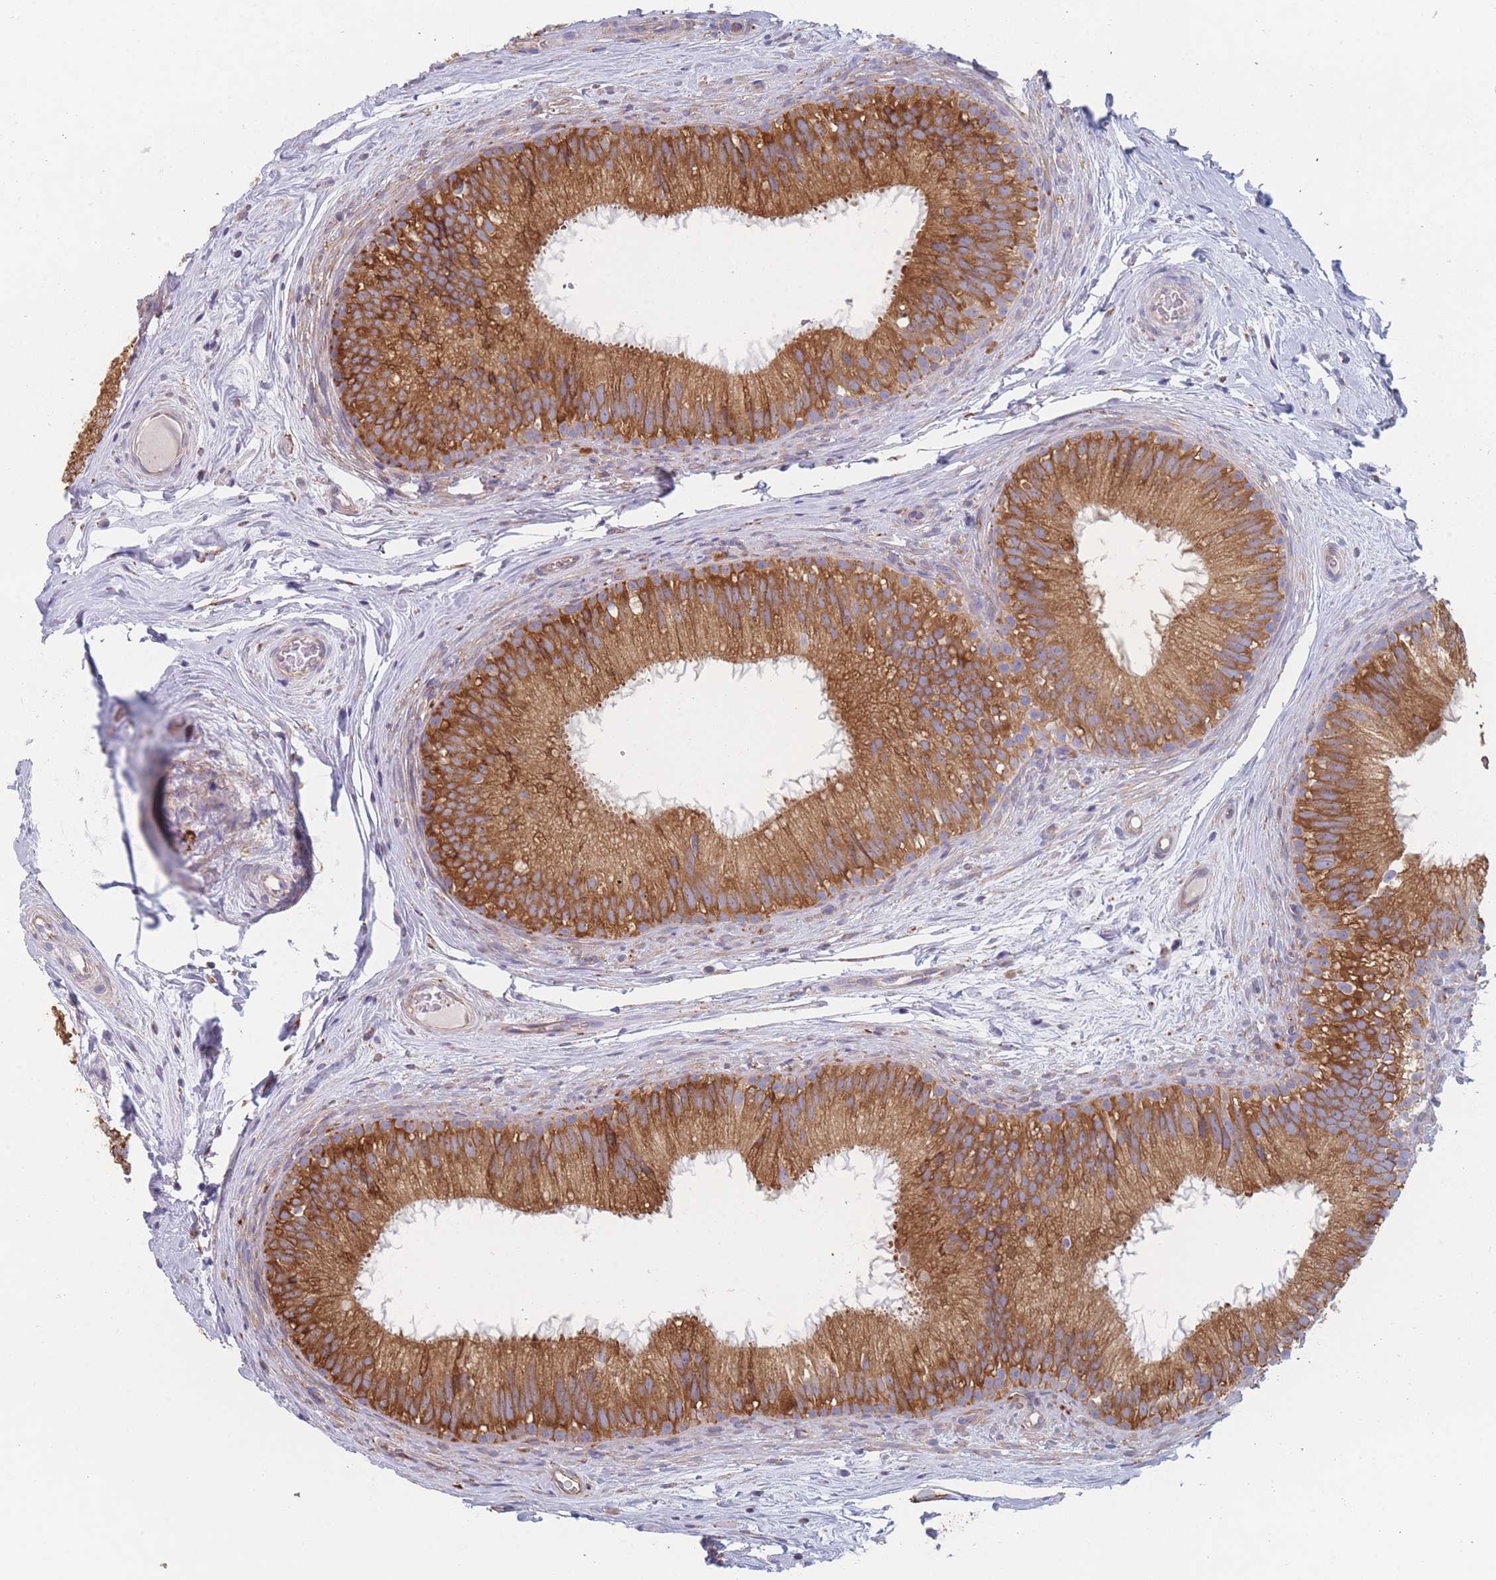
{"staining": {"intensity": "strong", "quantity": ">75%", "location": "cytoplasmic/membranous"}, "tissue": "epididymis", "cell_type": "Glandular cells", "image_type": "normal", "snomed": [{"axis": "morphology", "description": "Normal tissue, NOS"}, {"axis": "topography", "description": "Epididymis"}], "caption": "Glandular cells exhibit high levels of strong cytoplasmic/membranous expression in about >75% of cells in unremarkable epididymis. (Stains: DAB (3,3'-diaminobenzidine) in brown, nuclei in blue, Microscopy: brightfield microscopy at high magnification).", "gene": "OR7C2", "patient": {"sex": "male", "age": 34}}